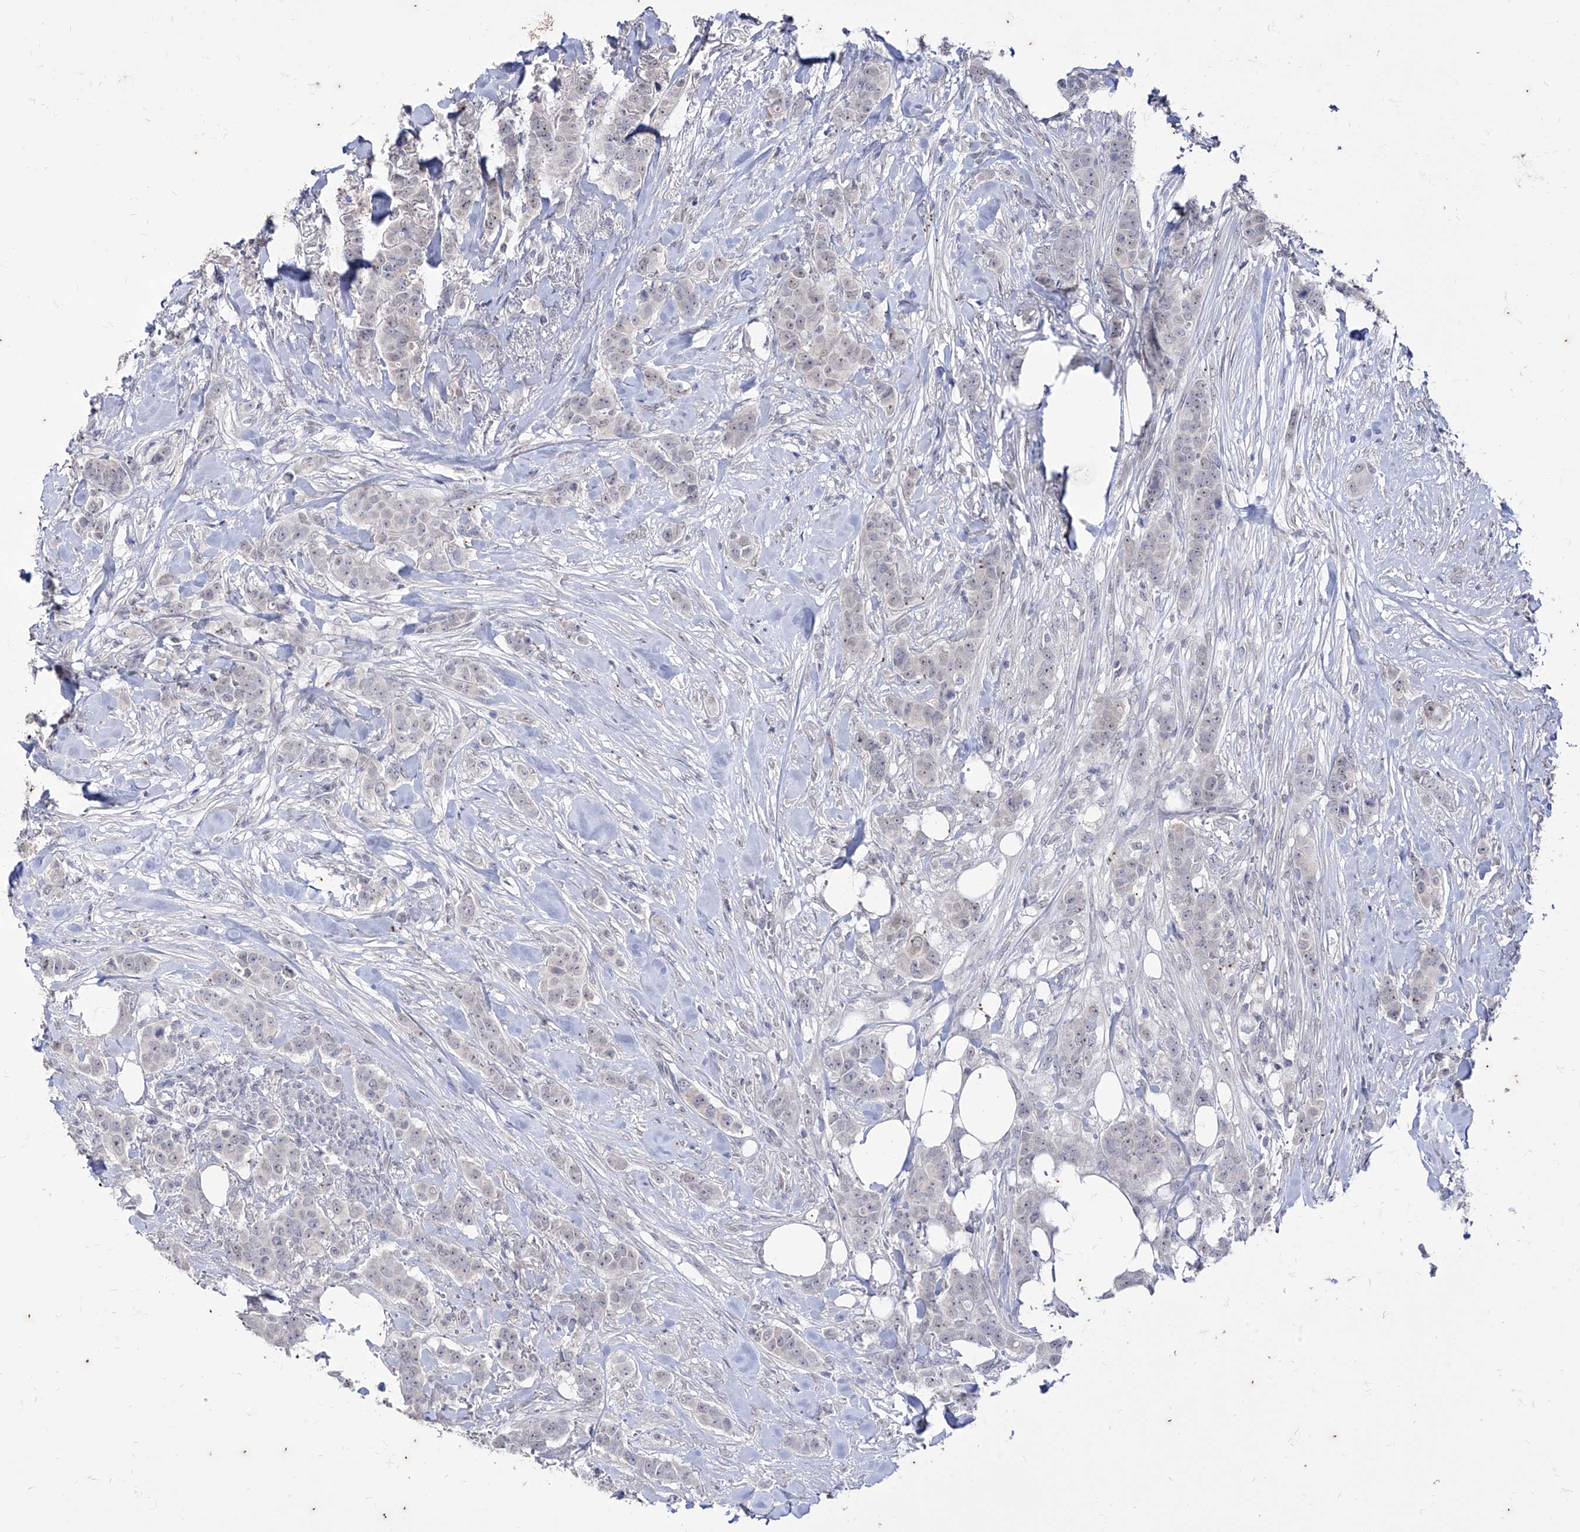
{"staining": {"intensity": "negative", "quantity": "none", "location": "none"}, "tissue": "breast cancer", "cell_type": "Tumor cells", "image_type": "cancer", "snomed": [{"axis": "morphology", "description": "Duct carcinoma"}, {"axis": "topography", "description": "Breast"}], "caption": "A photomicrograph of breast intraductal carcinoma stained for a protein demonstrates no brown staining in tumor cells. (DAB (3,3'-diaminobenzidine) immunohistochemistry (IHC) with hematoxylin counter stain).", "gene": "PHF20L1", "patient": {"sex": "female", "age": 40}}